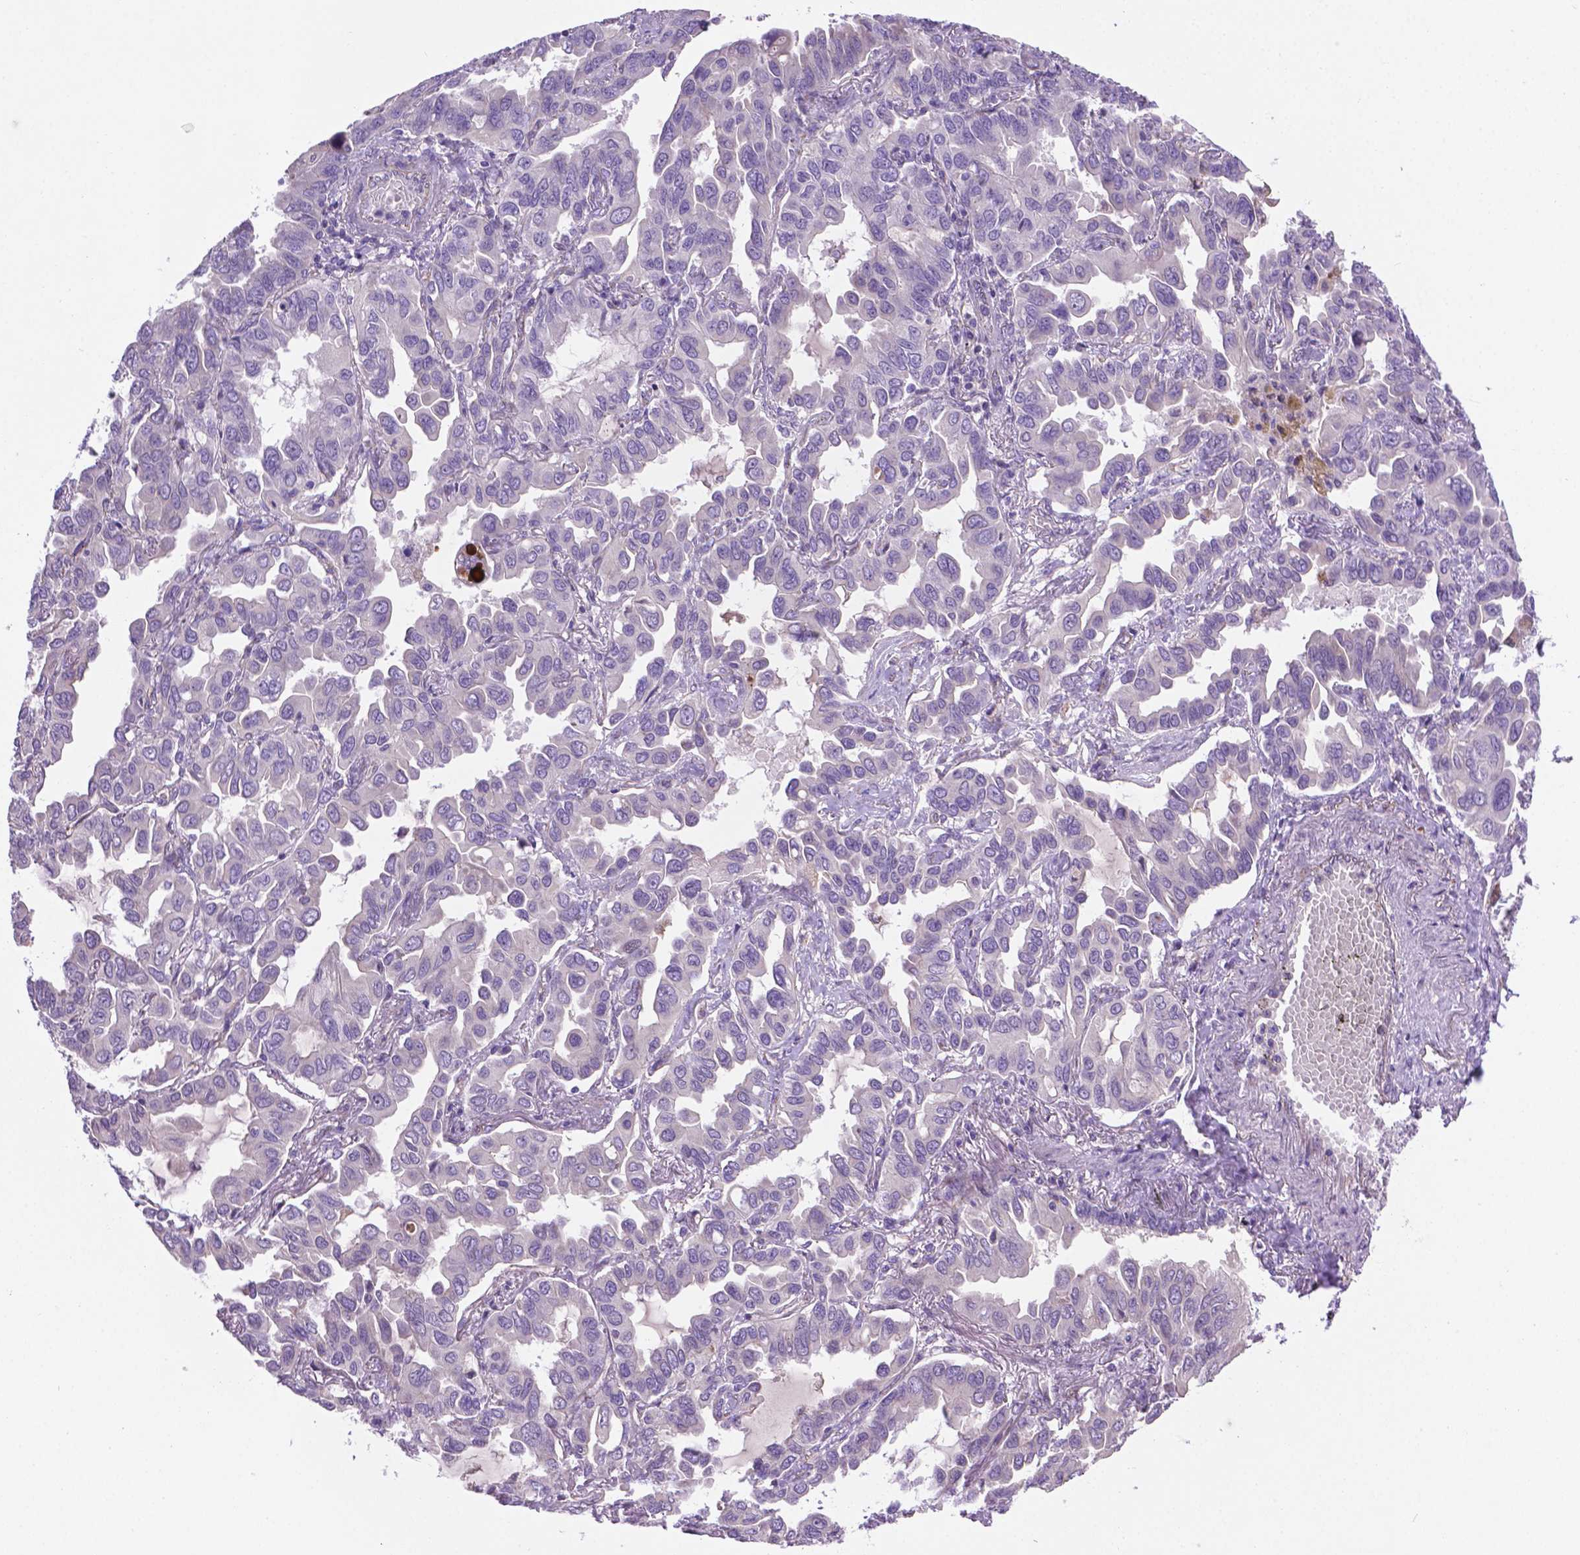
{"staining": {"intensity": "negative", "quantity": "none", "location": "none"}, "tissue": "lung cancer", "cell_type": "Tumor cells", "image_type": "cancer", "snomed": [{"axis": "morphology", "description": "Adenocarcinoma, NOS"}, {"axis": "topography", "description": "Lung"}], "caption": "IHC photomicrograph of neoplastic tissue: human lung cancer stained with DAB reveals no significant protein positivity in tumor cells. (Stains: DAB immunohistochemistry with hematoxylin counter stain, Microscopy: brightfield microscopy at high magnification).", "gene": "CCER2", "patient": {"sex": "male", "age": 64}}